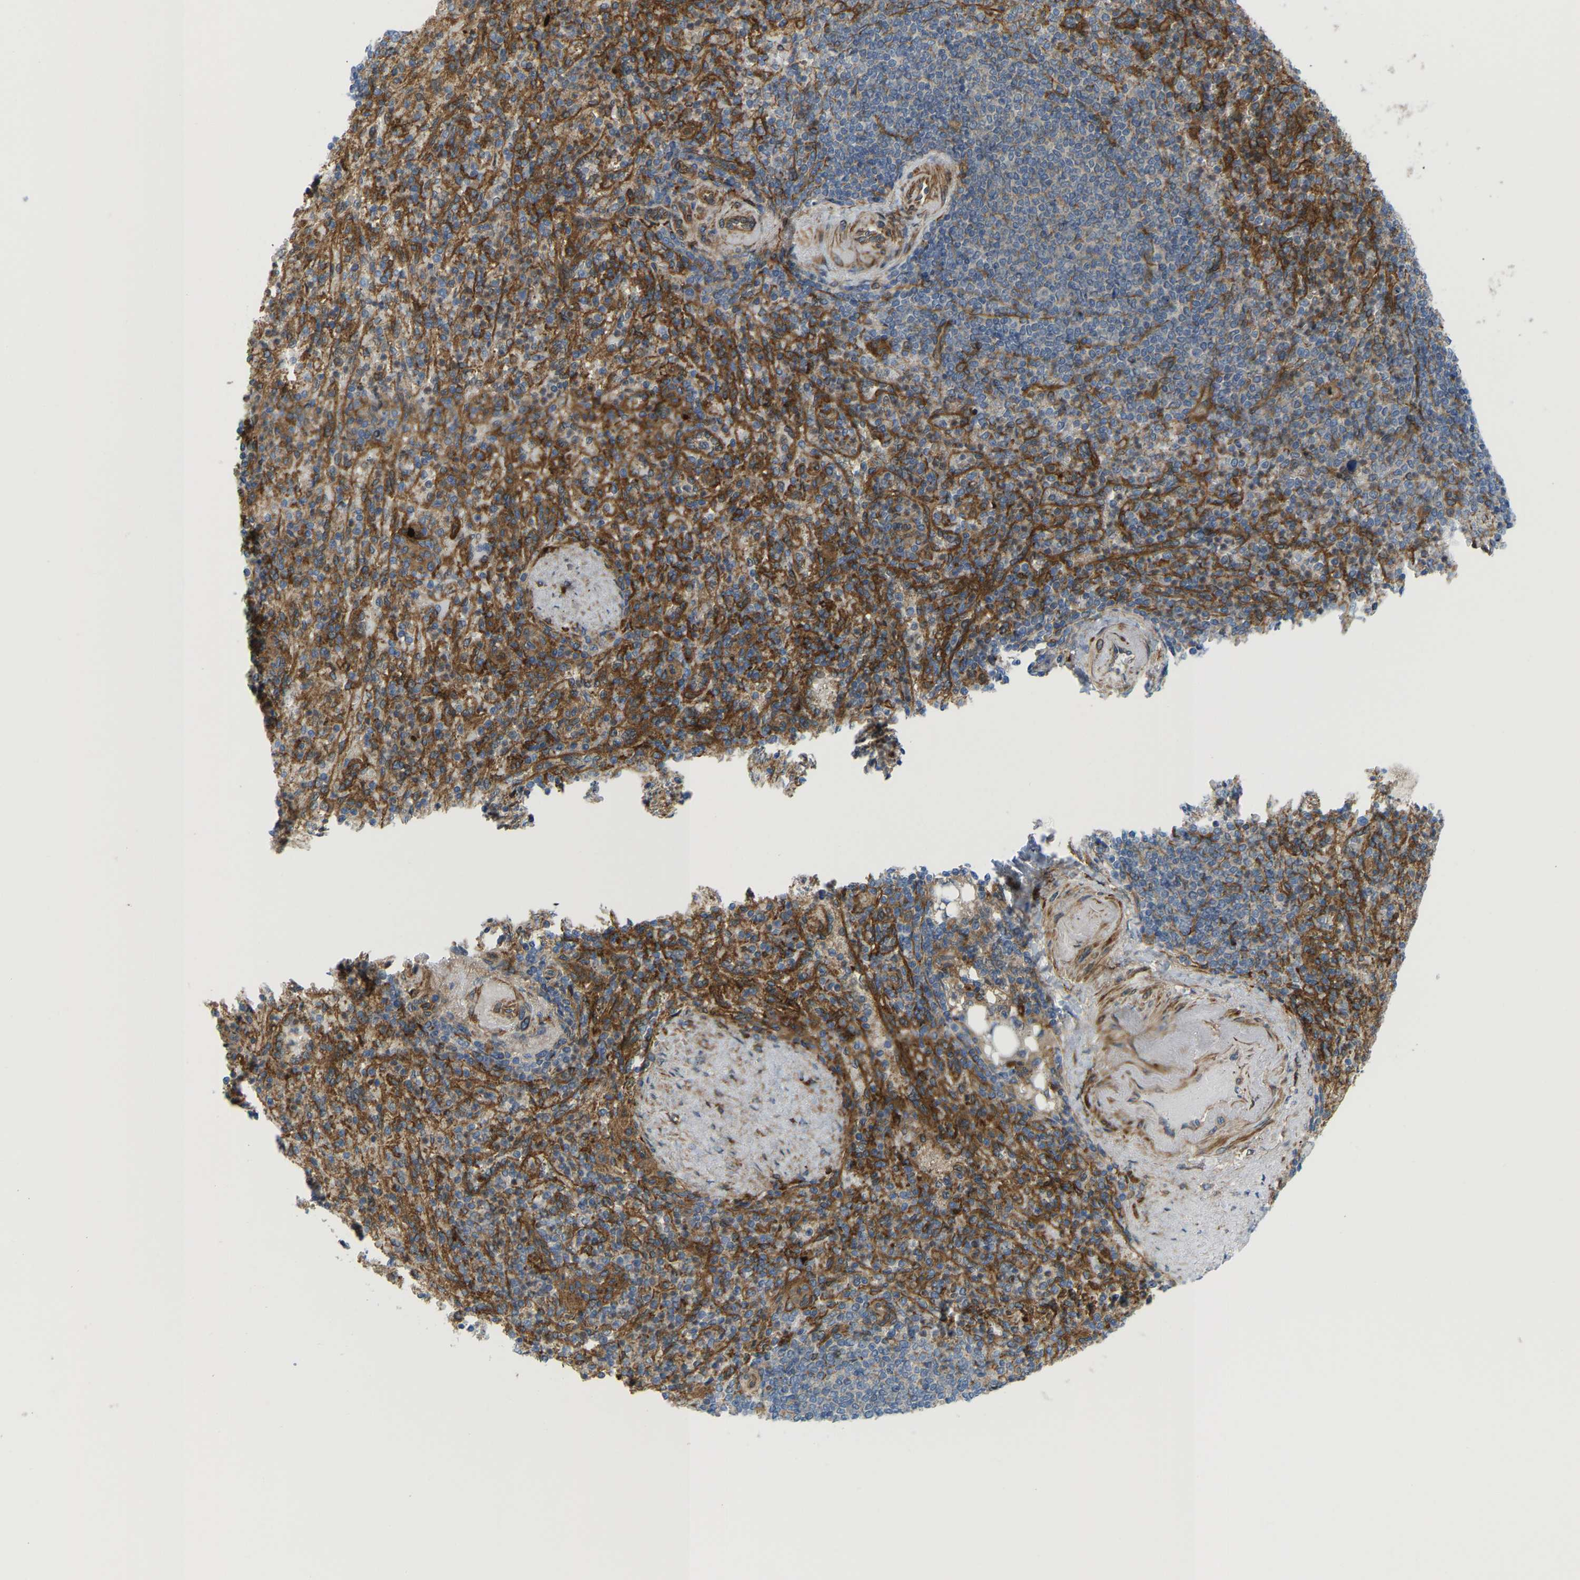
{"staining": {"intensity": "moderate", "quantity": "25%-75%", "location": "cytoplasmic/membranous"}, "tissue": "spleen", "cell_type": "Cells in red pulp", "image_type": "normal", "snomed": [{"axis": "morphology", "description": "Normal tissue, NOS"}, {"axis": "topography", "description": "Spleen"}], "caption": "Immunohistochemical staining of normal human spleen exhibits moderate cytoplasmic/membranous protein positivity in approximately 25%-75% of cells in red pulp. (IHC, brightfield microscopy, high magnification).", "gene": "PICALM", "patient": {"sex": "female", "age": 74}}